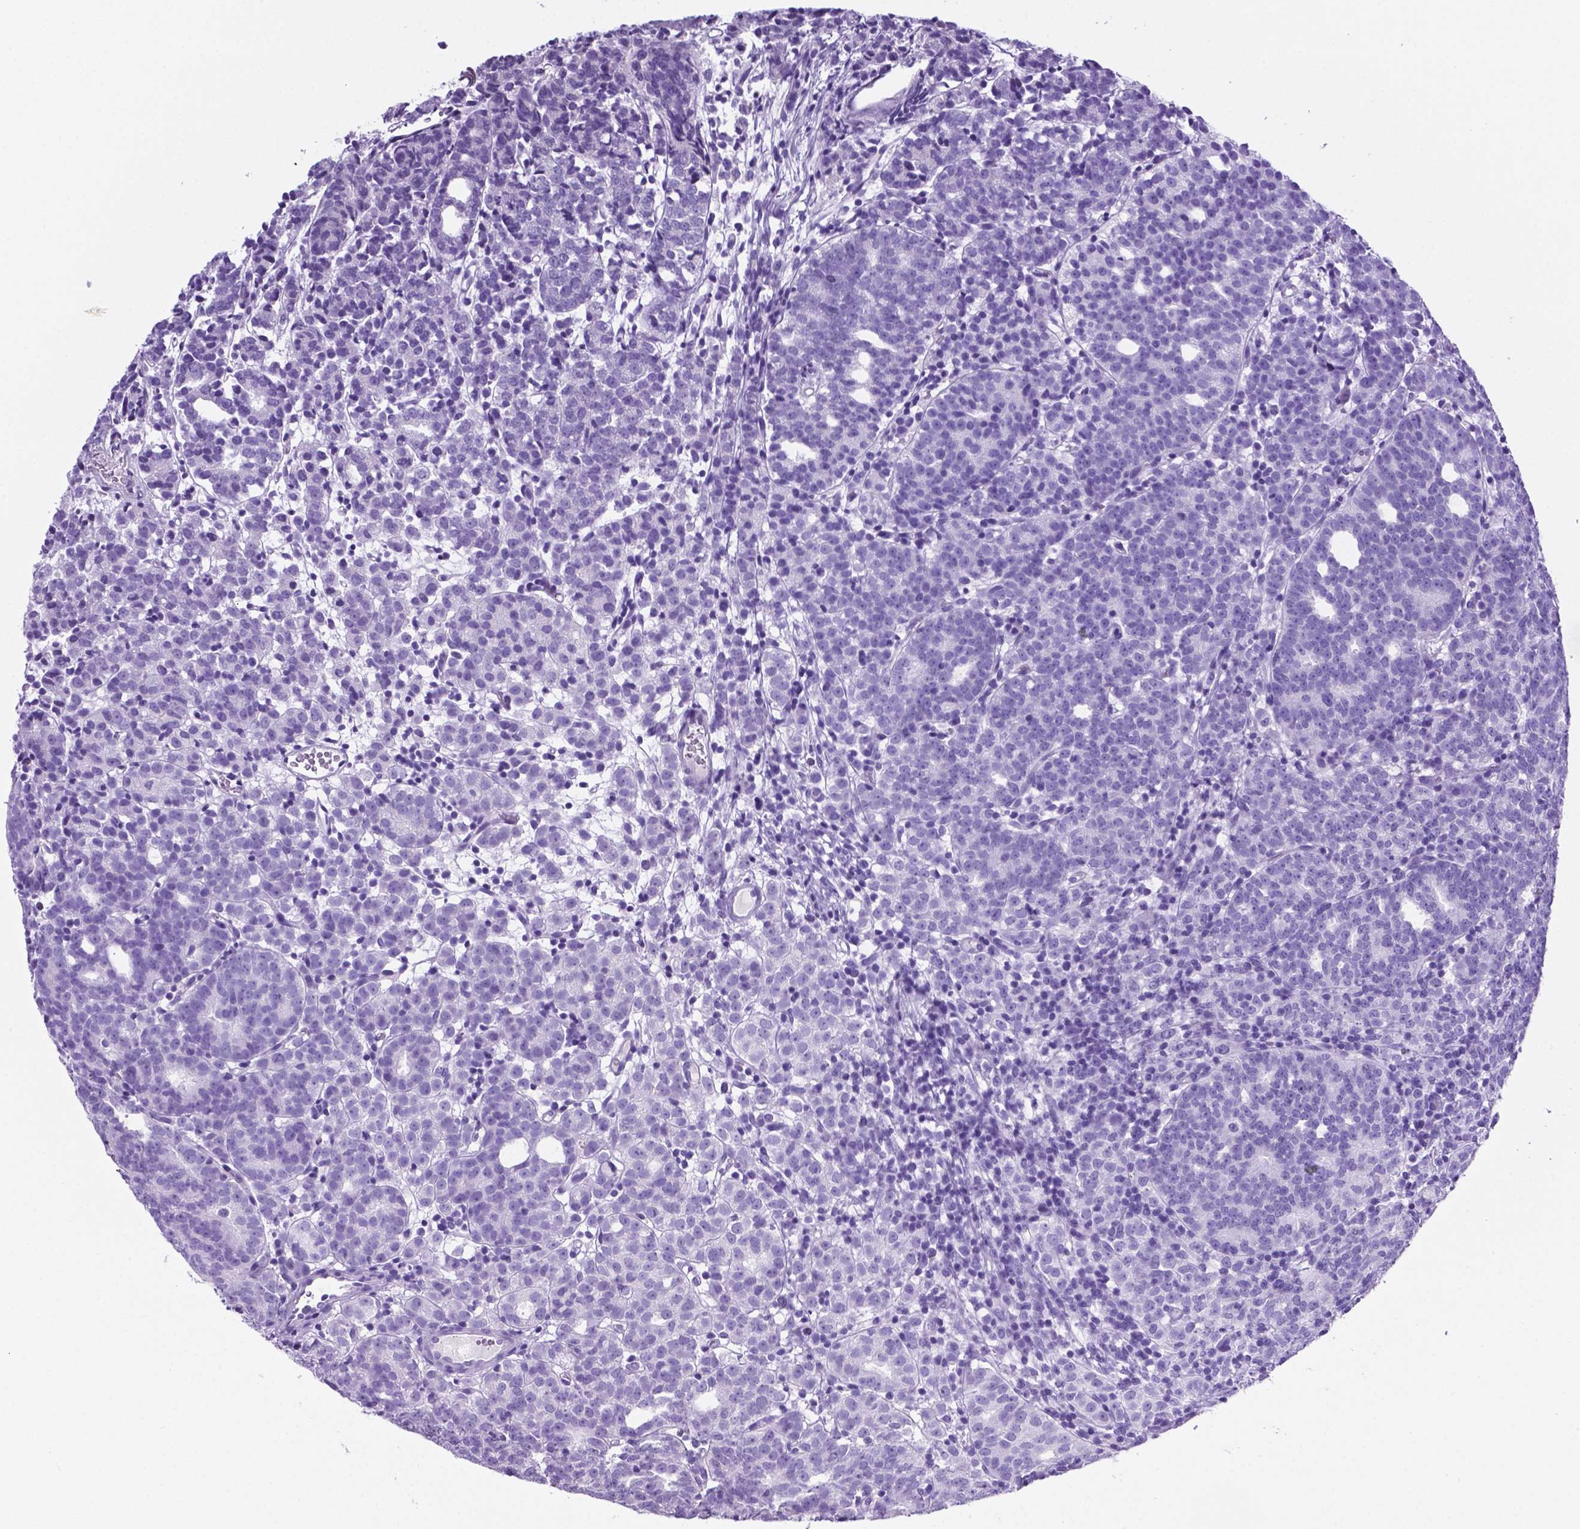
{"staining": {"intensity": "negative", "quantity": "none", "location": "none"}, "tissue": "prostate cancer", "cell_type": "Tumor cells", "image_type": "cancer", "snomed": [{"axis": "morphology", "description": "Adenocarcinoma, High grade"}, {"axis": "topography", "description": "Prostate"}], "caption": "This is a histopathology image of IHC staining of prostate high-grade adenocarcinoma, which shows no staining in tumor cells.", "gene": "C17orf107", "patient": {"sex": "male", "age": 53}}